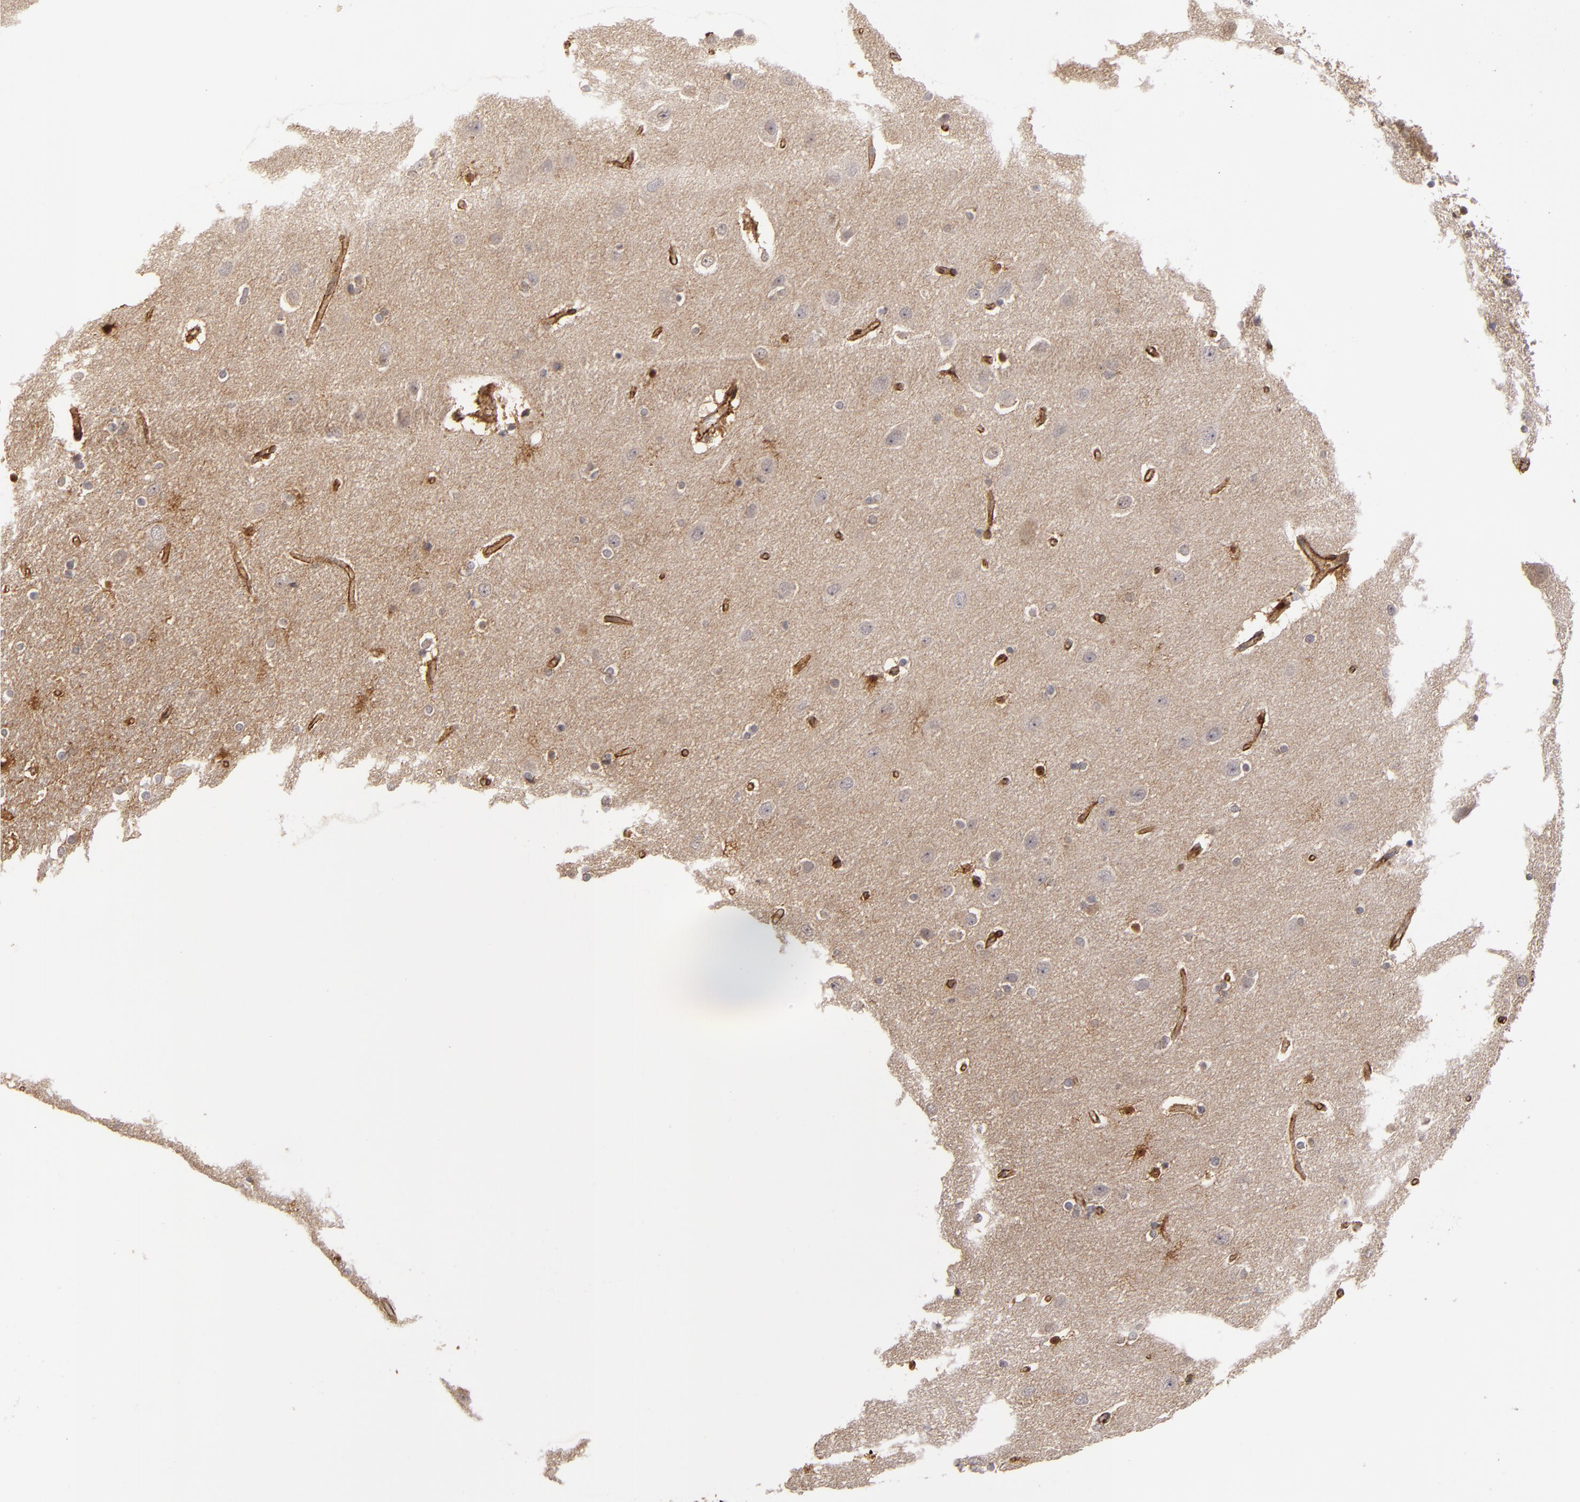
{"staining": {"intensity": "weak", "quantity": ">75%", "location": "cytoplasmic/membranous"}, "tissue": "caudate", "cell_type": "Glial cells", "image_type": "normal", "snomed": [{"axis": "morphology", "description": "Normal tissue, NOS"}, {"axis": "topography", "description": "Lateral ventricle wall"}], "caption": "DAB (3,3'-diaminobenzidine) immunohistochemical staining of normal caudate reveals weak cytoplasmic/membranous protein expression in about >75% of glial cells. (Stains: DAB in brown, nuclei in blue, Microscopy: brightfield microscopy at high magnification).", "gene": "TJP1", "patient": {"sex": "female", "age": 54}}